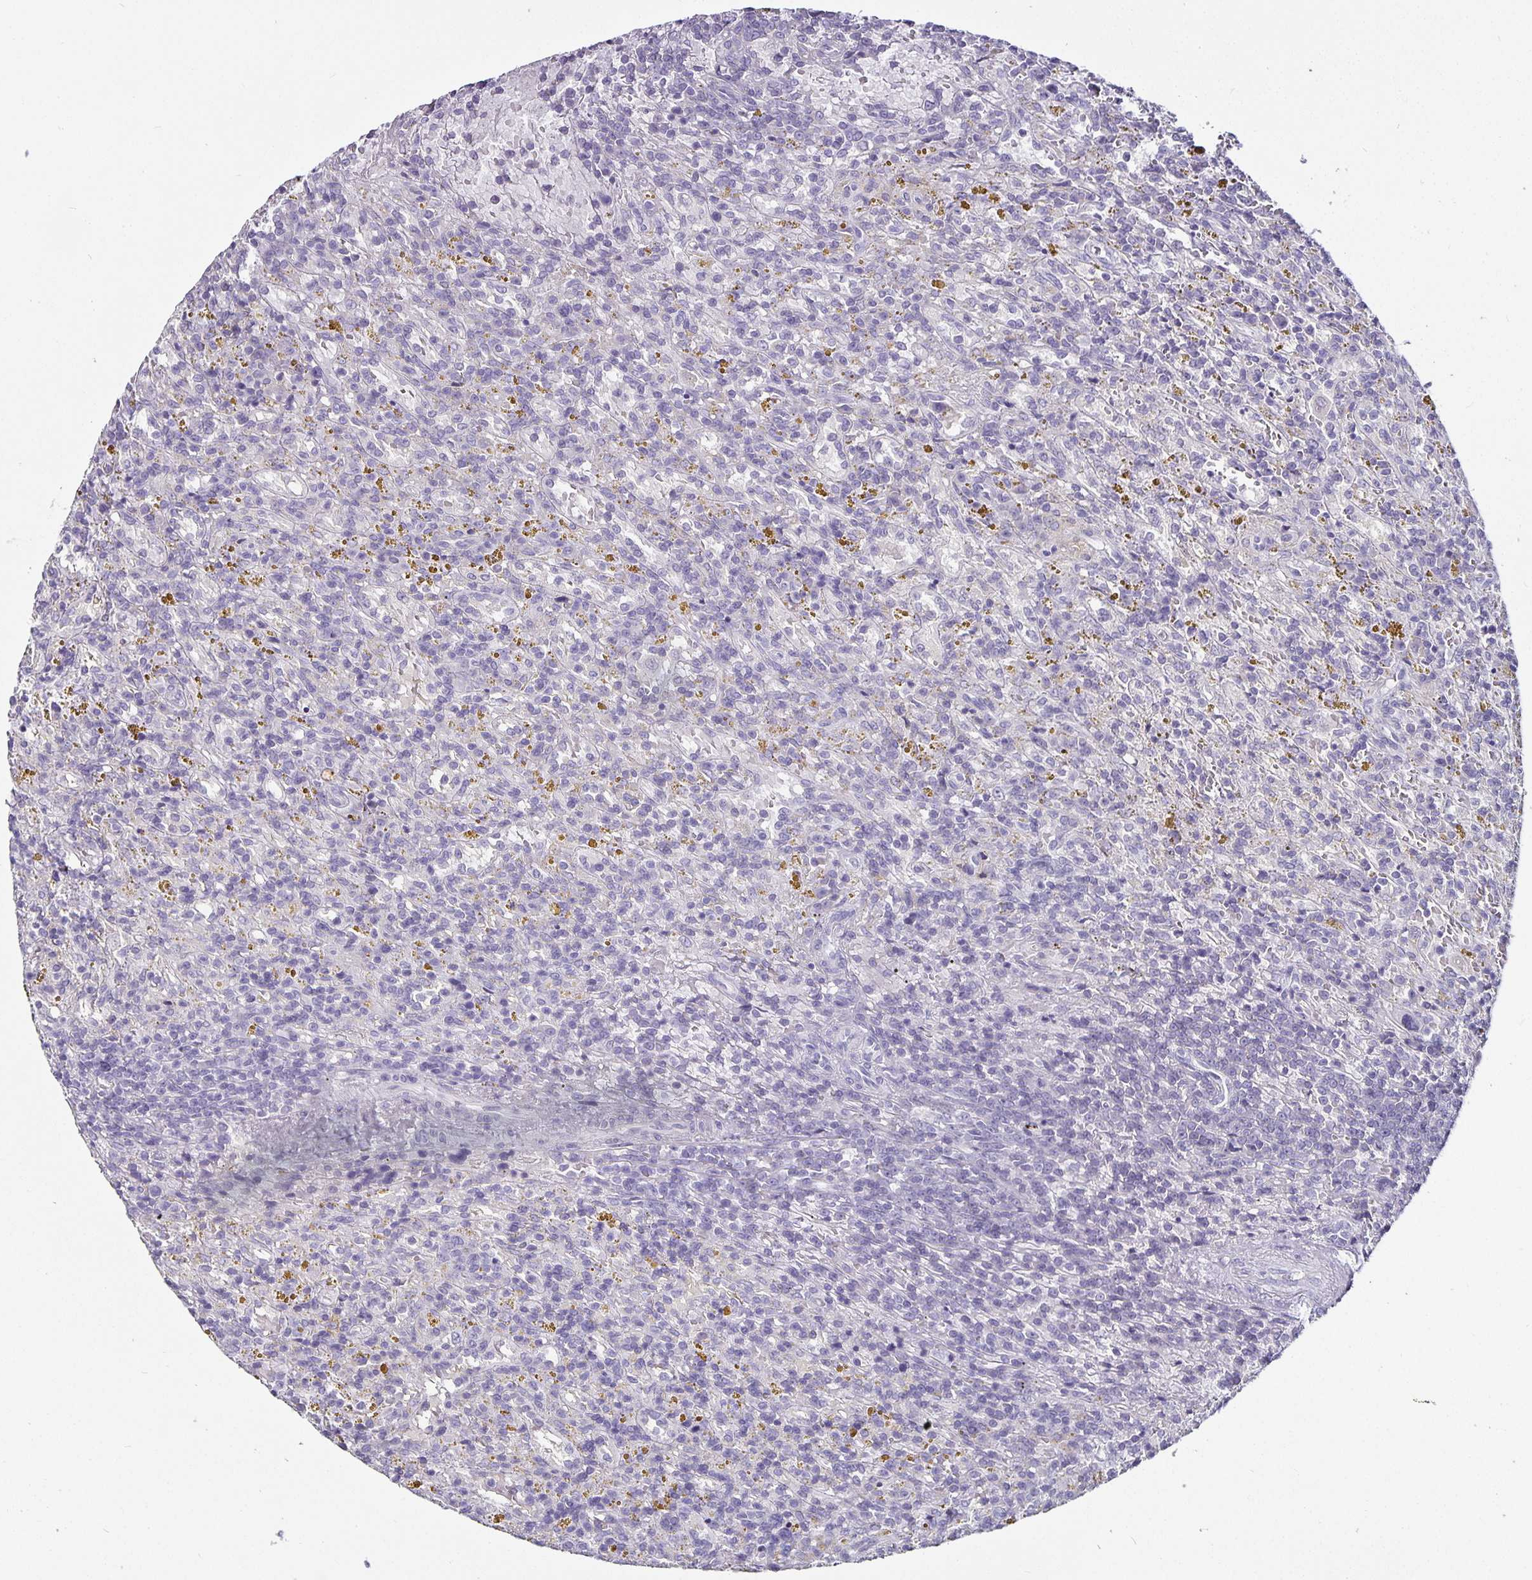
{"staining": {"intensity": "negative", "quantity": "none", "location": "none"}, "tissue": "lymphoma", "cell_type": "Tumor cells", "image_type": "cancer", "snomed": [{"axis": "morphology", "description": "Malignant lymphoma, non-Hodgkin's type, Low grade"}, {"axis": "topography", "description": "Spleen"}], "caption": "IHC image of human malignant lymphoma, non-Hodgkin's type (low-grade) stained for a protein (brown), which displays no positivity in tumor cells.", "gene": "CA12", "patient": {"sex": "female", "age": 65}}